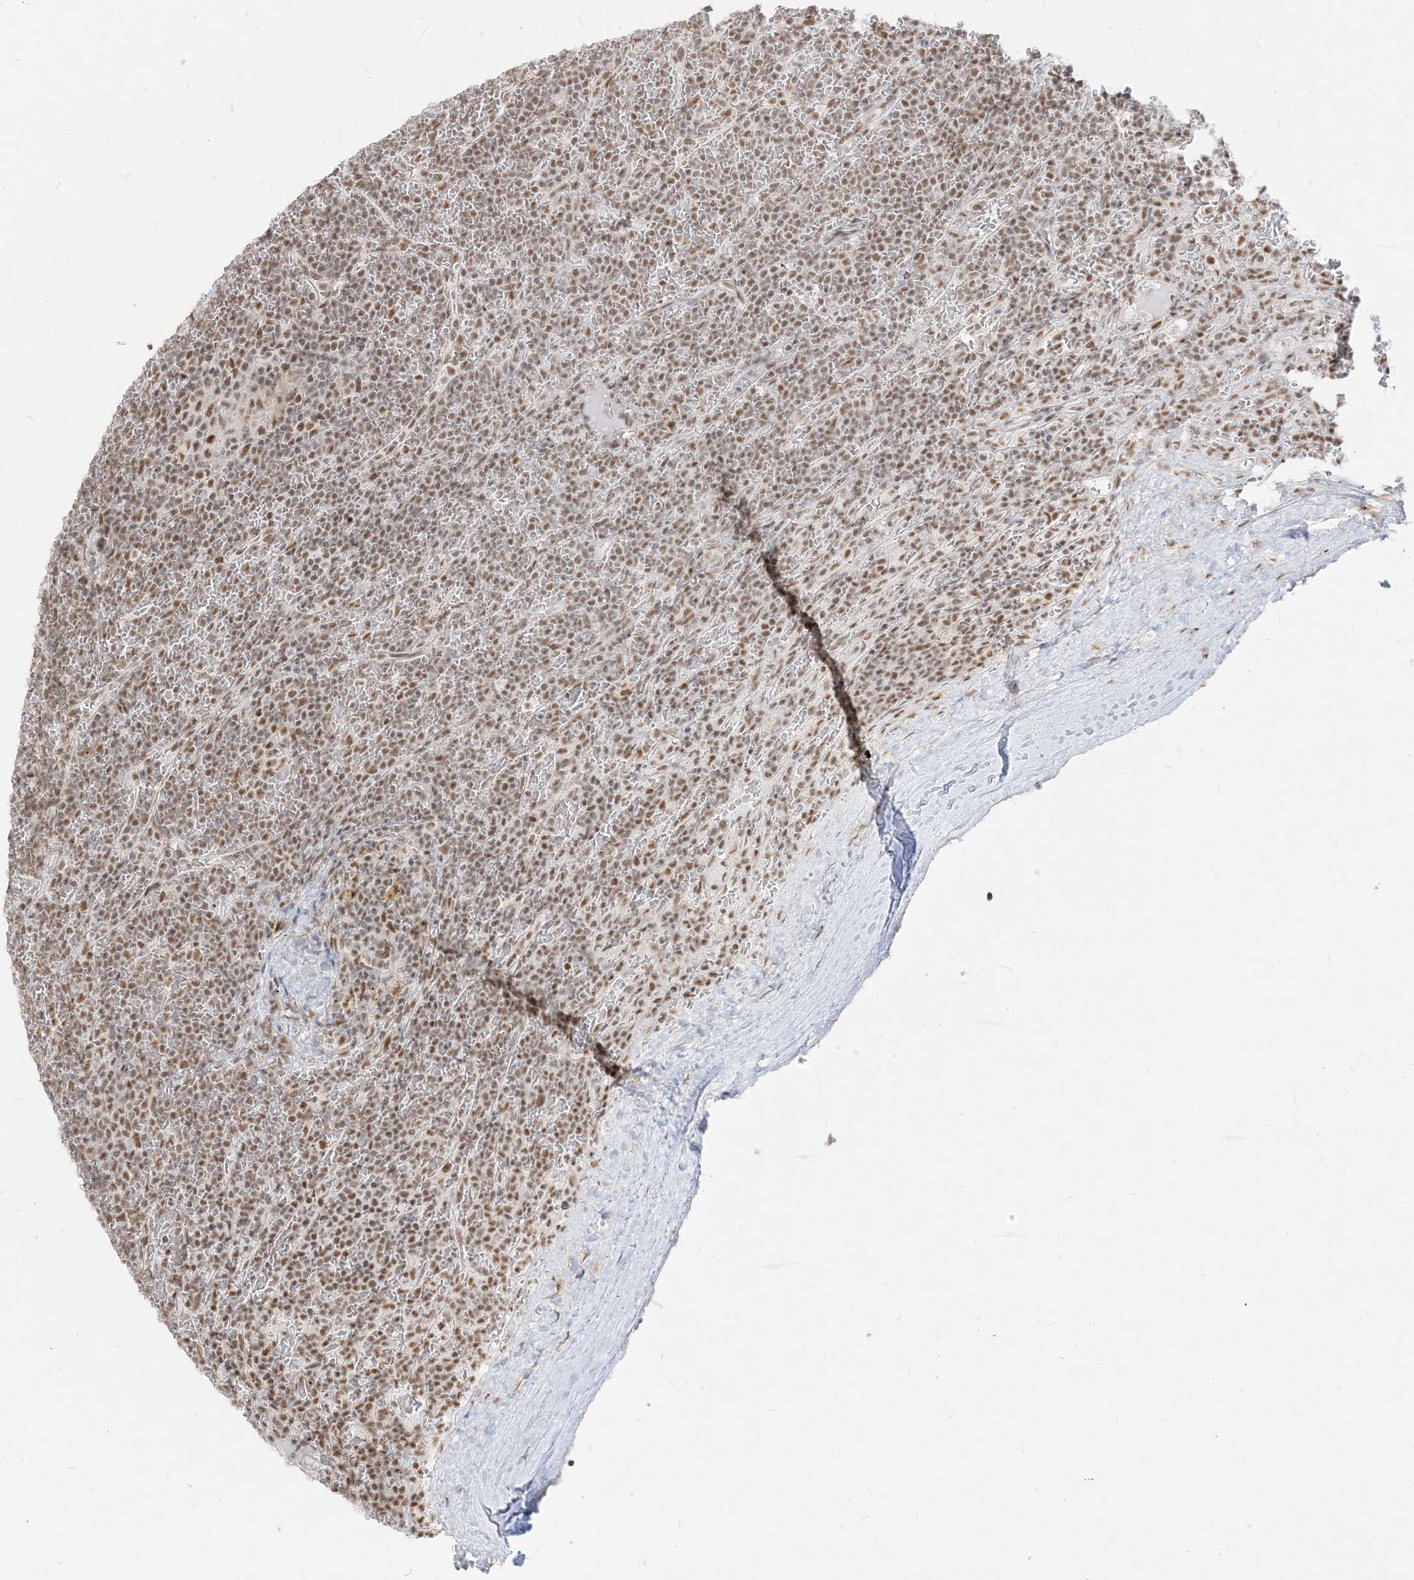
{"staining": {"intensity": "moderate", "quantity": ">75%", "location": "nuclear"}, "tissue": "lymphoma", "cell_type": "Tumor cells", "image_type": "cancer", "snomed": [{"axis": "morphology", "description": "Malignant lymphoma, non-Hodgkin's type, Low grade"}, {"axis": "topography", "description": "Spleen"}], "caption": "IHC image of neoplastic tissue: human lymphoma stained using immunohistochemistry (IHC) exhibits medium levels of moderate protein expression localized specifically in the nuclear of tumor cells, appearing as a nuclear brown color.", "gene": "ARGLU1", "patient": {"sex": "female", "age": 19}}